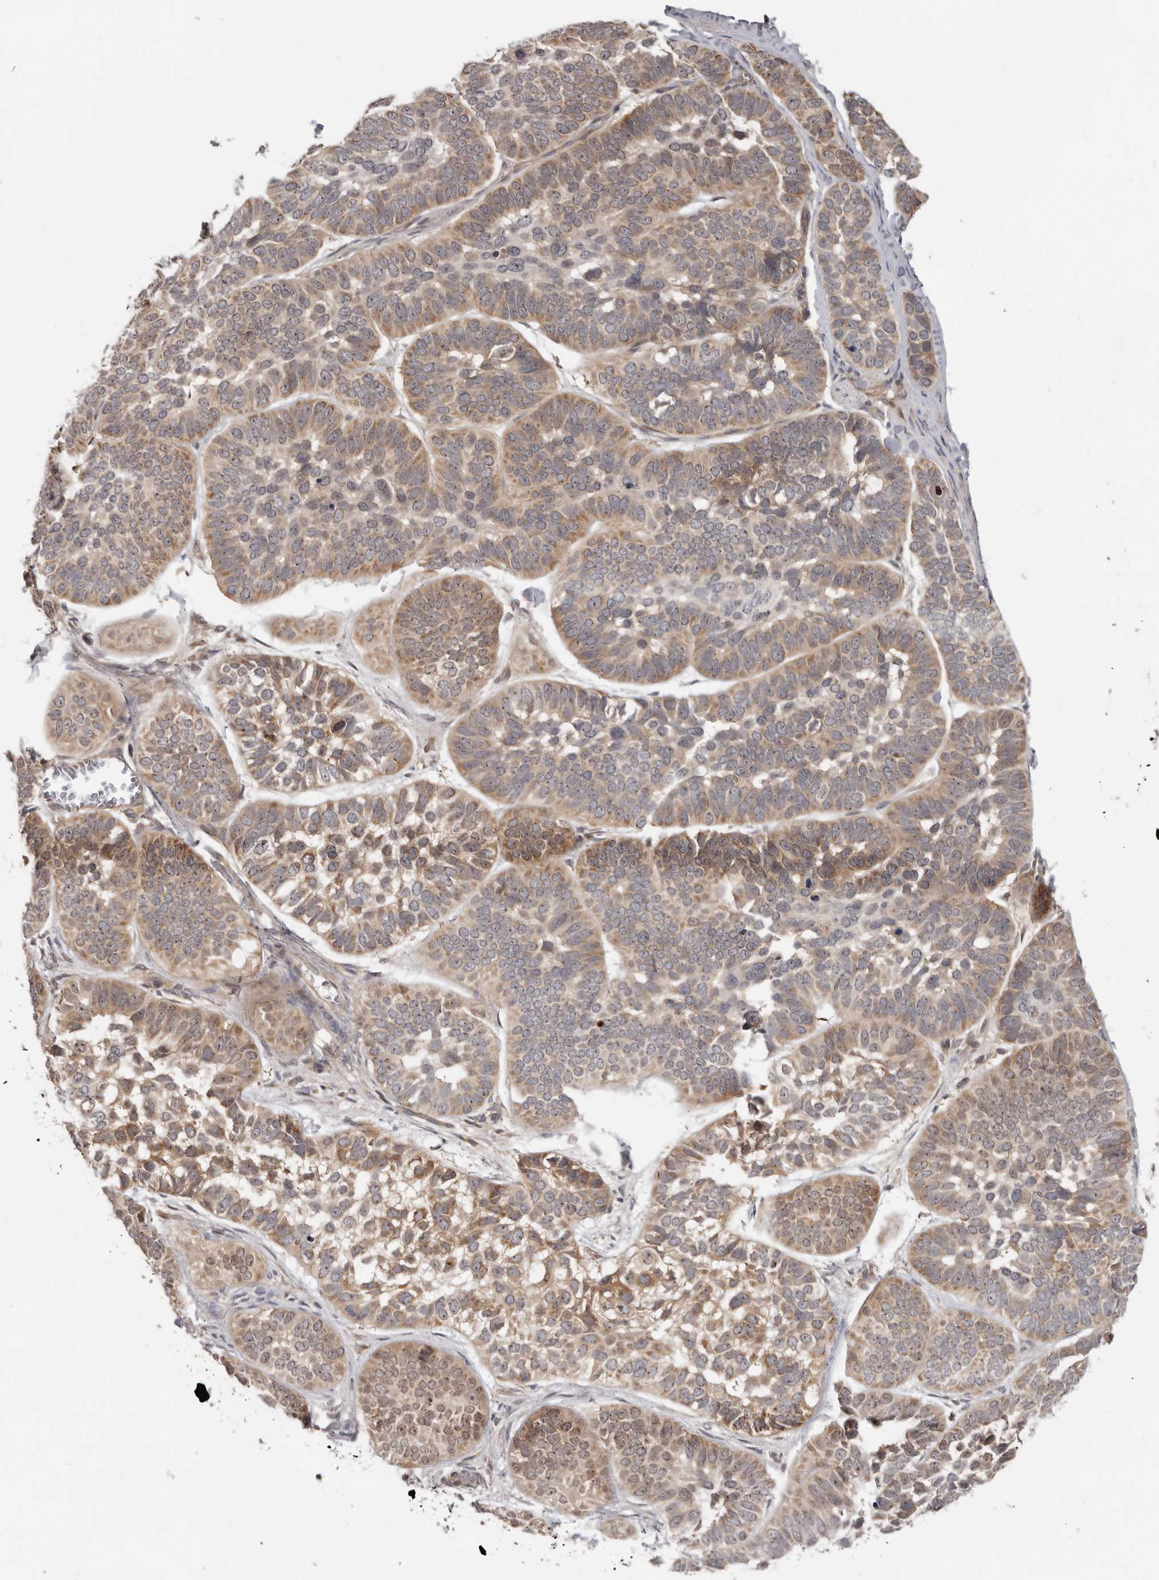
{"staining": {"intensity": "moderate", "quantity": ">75%", "location": "cytoplasmic/membranous"}, "tissue": "skin cancer", "cell_type": "Tumor cells", "image_type": "cancer", "snomed": [{"axis": "morphology", "description": "Basal cell carcinoma"}, {"axis": "topography", "description": "Skin"}], "caption": "Immunohistochemistry (DAB (3,3'-diaminobenzidine)) staining of human skin cancer displays moderate cytoplasmic/membranous protein staining in about >75% of tumor cells. The staining is performed using DAB (3,3'-diaminobenzidine) brown chromogen to label protein expression. The nuclei are counter-stained blue using hematoxylin.", "gene": "BAD", "patient": {"sex": "male", "age": 62}}